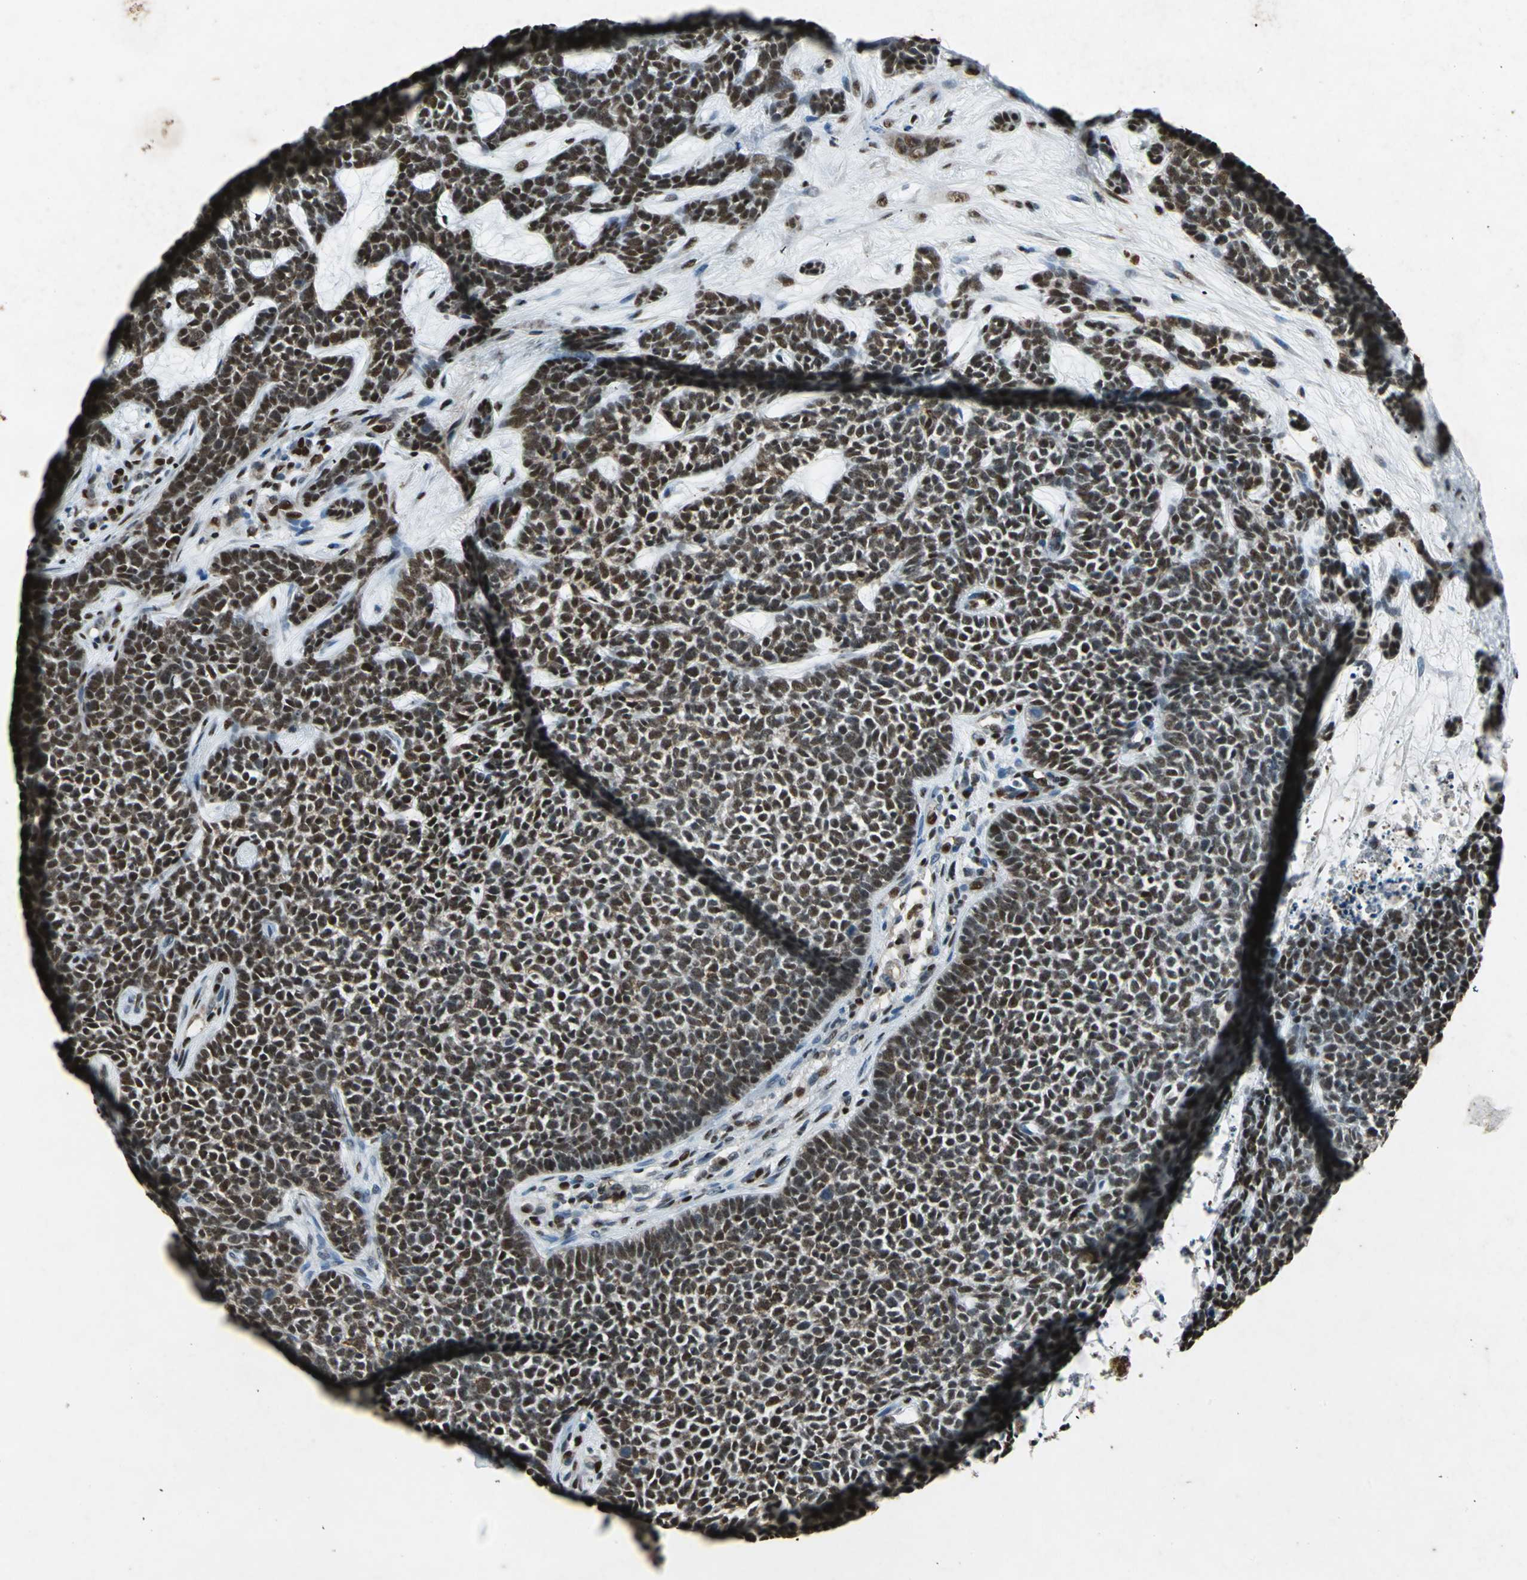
{"staining": {"intensity": "strong", "quantity": ">75%", "location": "nuclear"}, "tissue": "skin cancer", "cell_type": "Tumor cells", "image_type": "cancer", "snomed": [{"axis": "morphology", "description": "Basal cell carcinoma"}, {"axis": "topography", "description": "Skin"}], "caption": "IHC image of neoplastic tissue: skin basal cell carcinoma stained using IHC shows high levels of strong protein expression localized specifically in the nuclear of tumor cells, appearing as a nuclear brown color.", "gene": "ANP32A", "patient": {"sex": "female", "age": 84}}